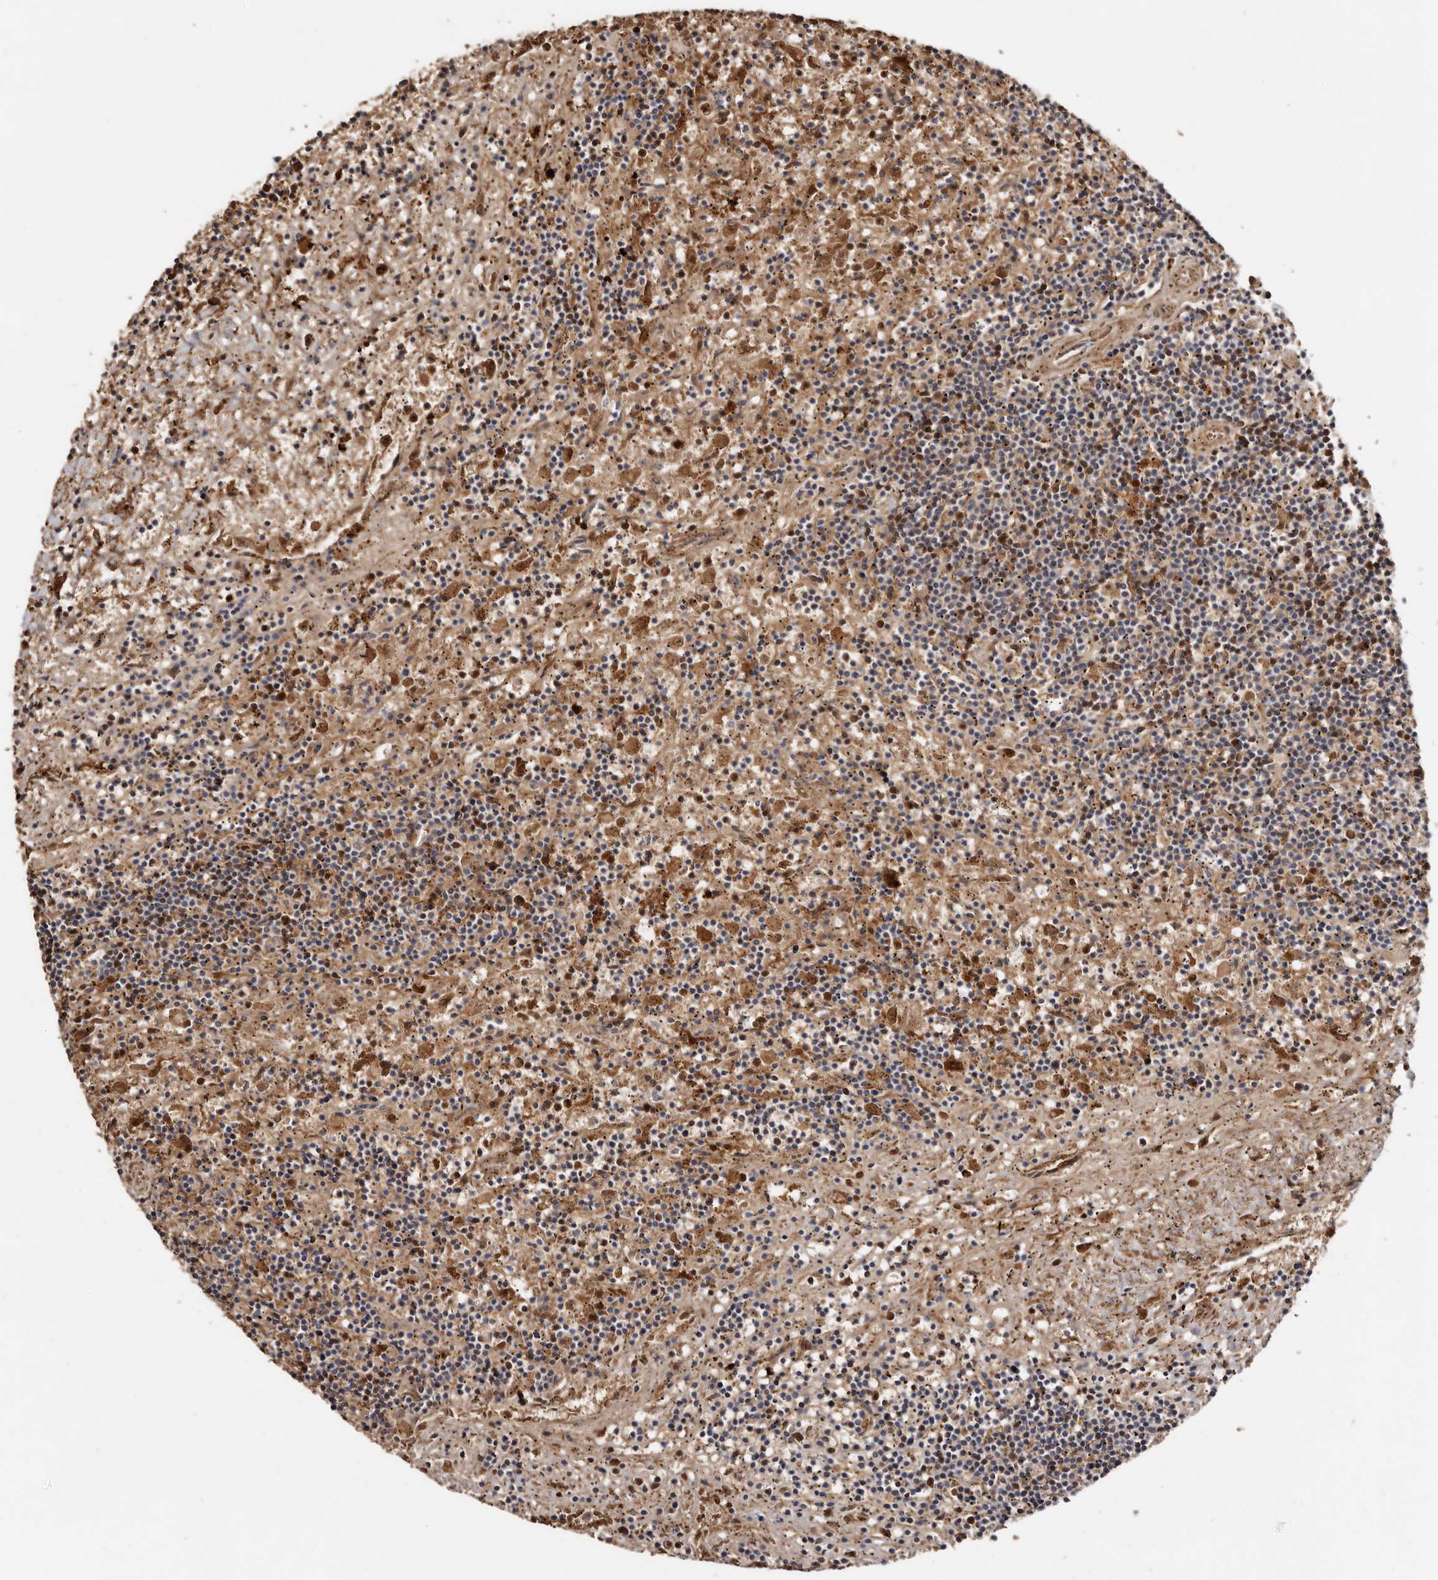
{"staining": {"intensity": "weak", "quantity": "<25%", "location": "cytoplasmic/membranous"}, "tissue": "lymphoma", "cell_type": "Tumor cells", "image_type": "cancer", "snomed": [{"axis": "morphology", "description": "Malignant lymphoma, non-Hodgkin's type, Low grade"}, {"axis": "topography", "description": "Spleen"}], "caption": "The image shows no significant positivity in tumor cells of lymphoma.", "gene": "GOT1L1", "patient": {"sex": "male", "age": 76}}